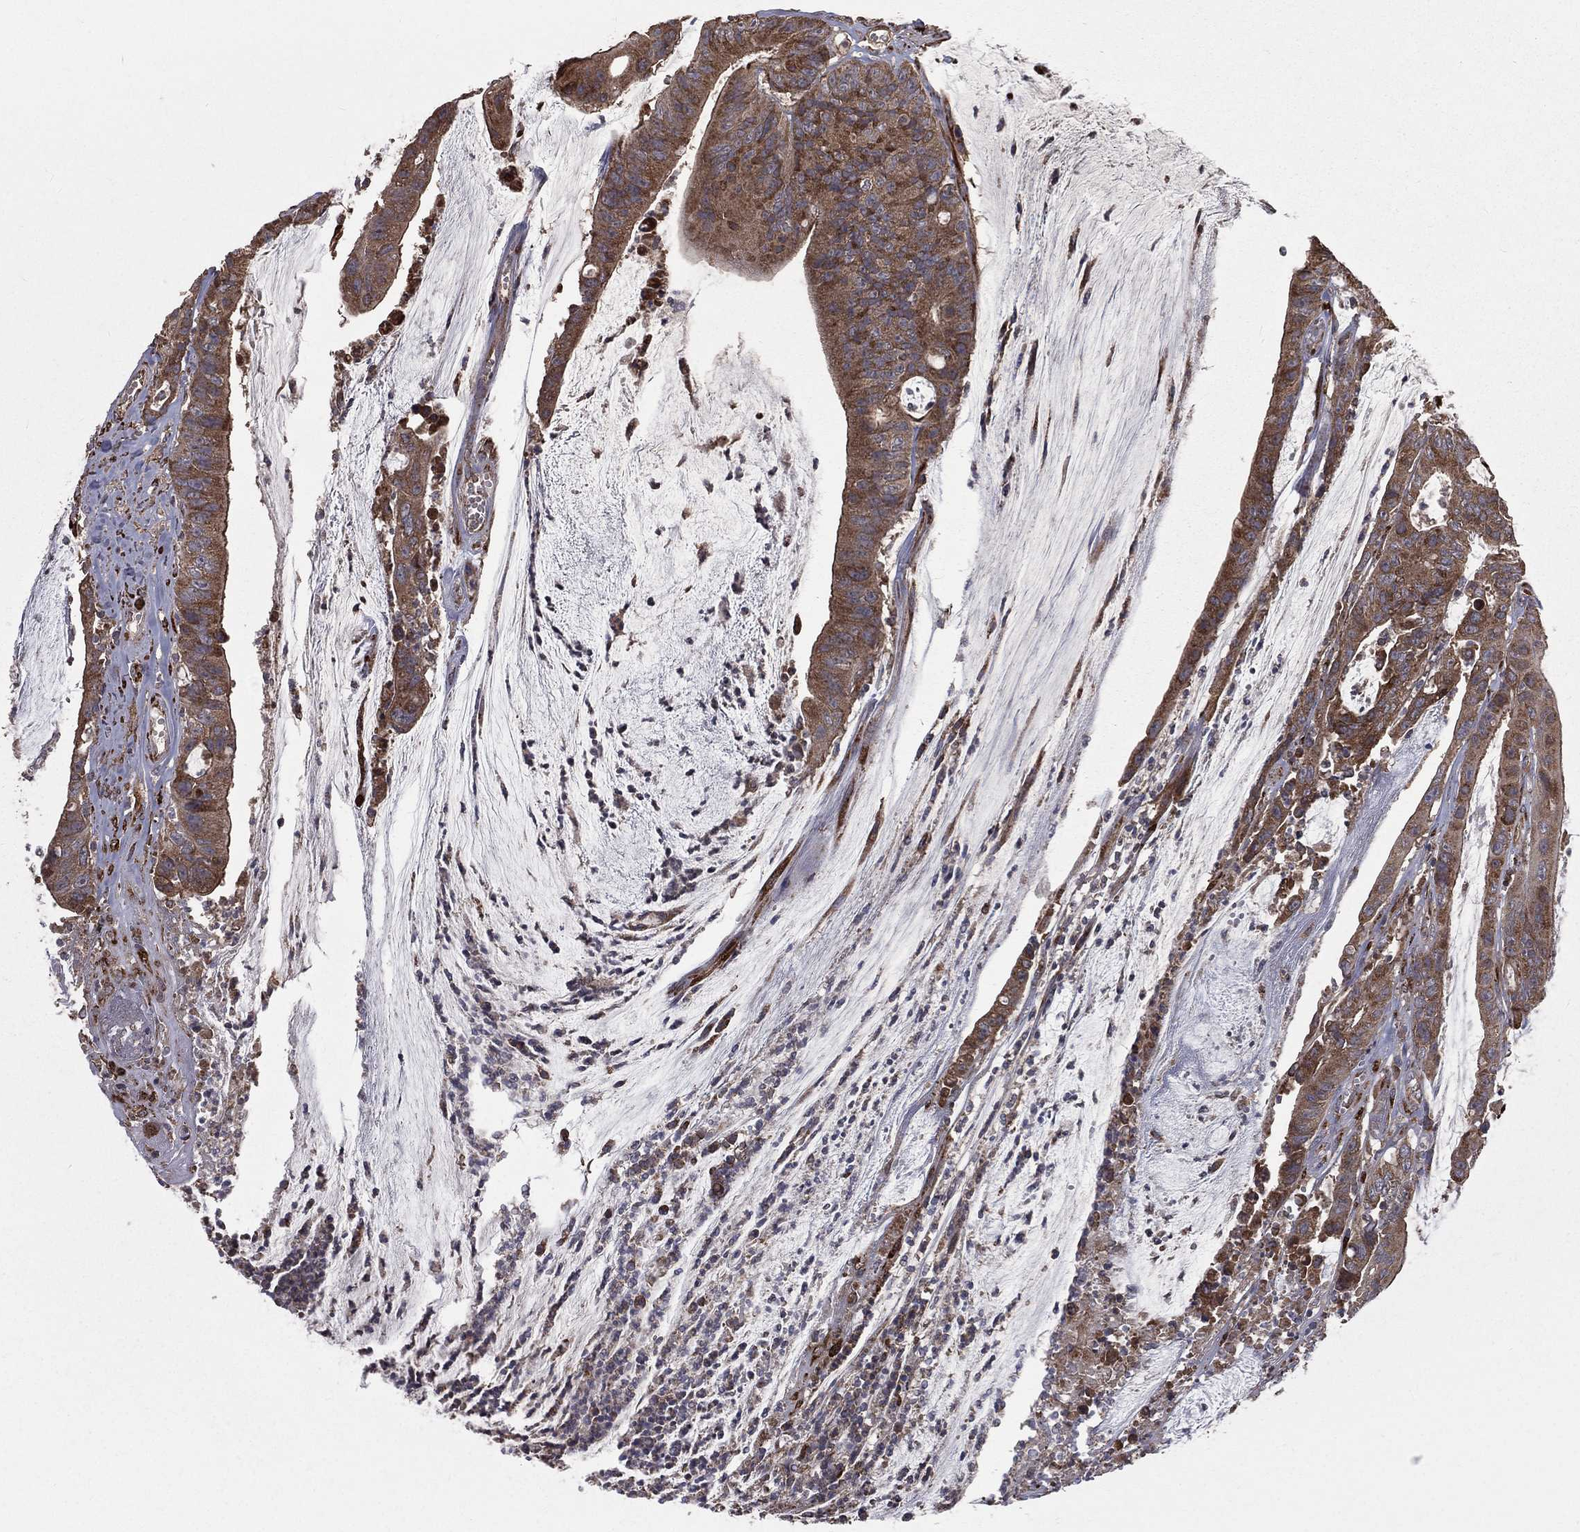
{"staining": {"intensity": "moderate", "quantity": ">75%", "location": "cytoplasmic/membranous"}, "tissue": "colorectal cancer", "cell_type": "Tumor cells", "image_type": "cancer", "snomed": [{"axis": "morphology", "description": "Adenocarcinoma, NOS"}, {"axis": "topography", "description": "Colon"}], "caption": "Moderate cytoplasmic/membranous protein positivity is identified in about >75% of tumor cells in colorectal adenocarcinoma.", "gene": "OLFML1", "patient": {"sex": "female", "age": 69}}